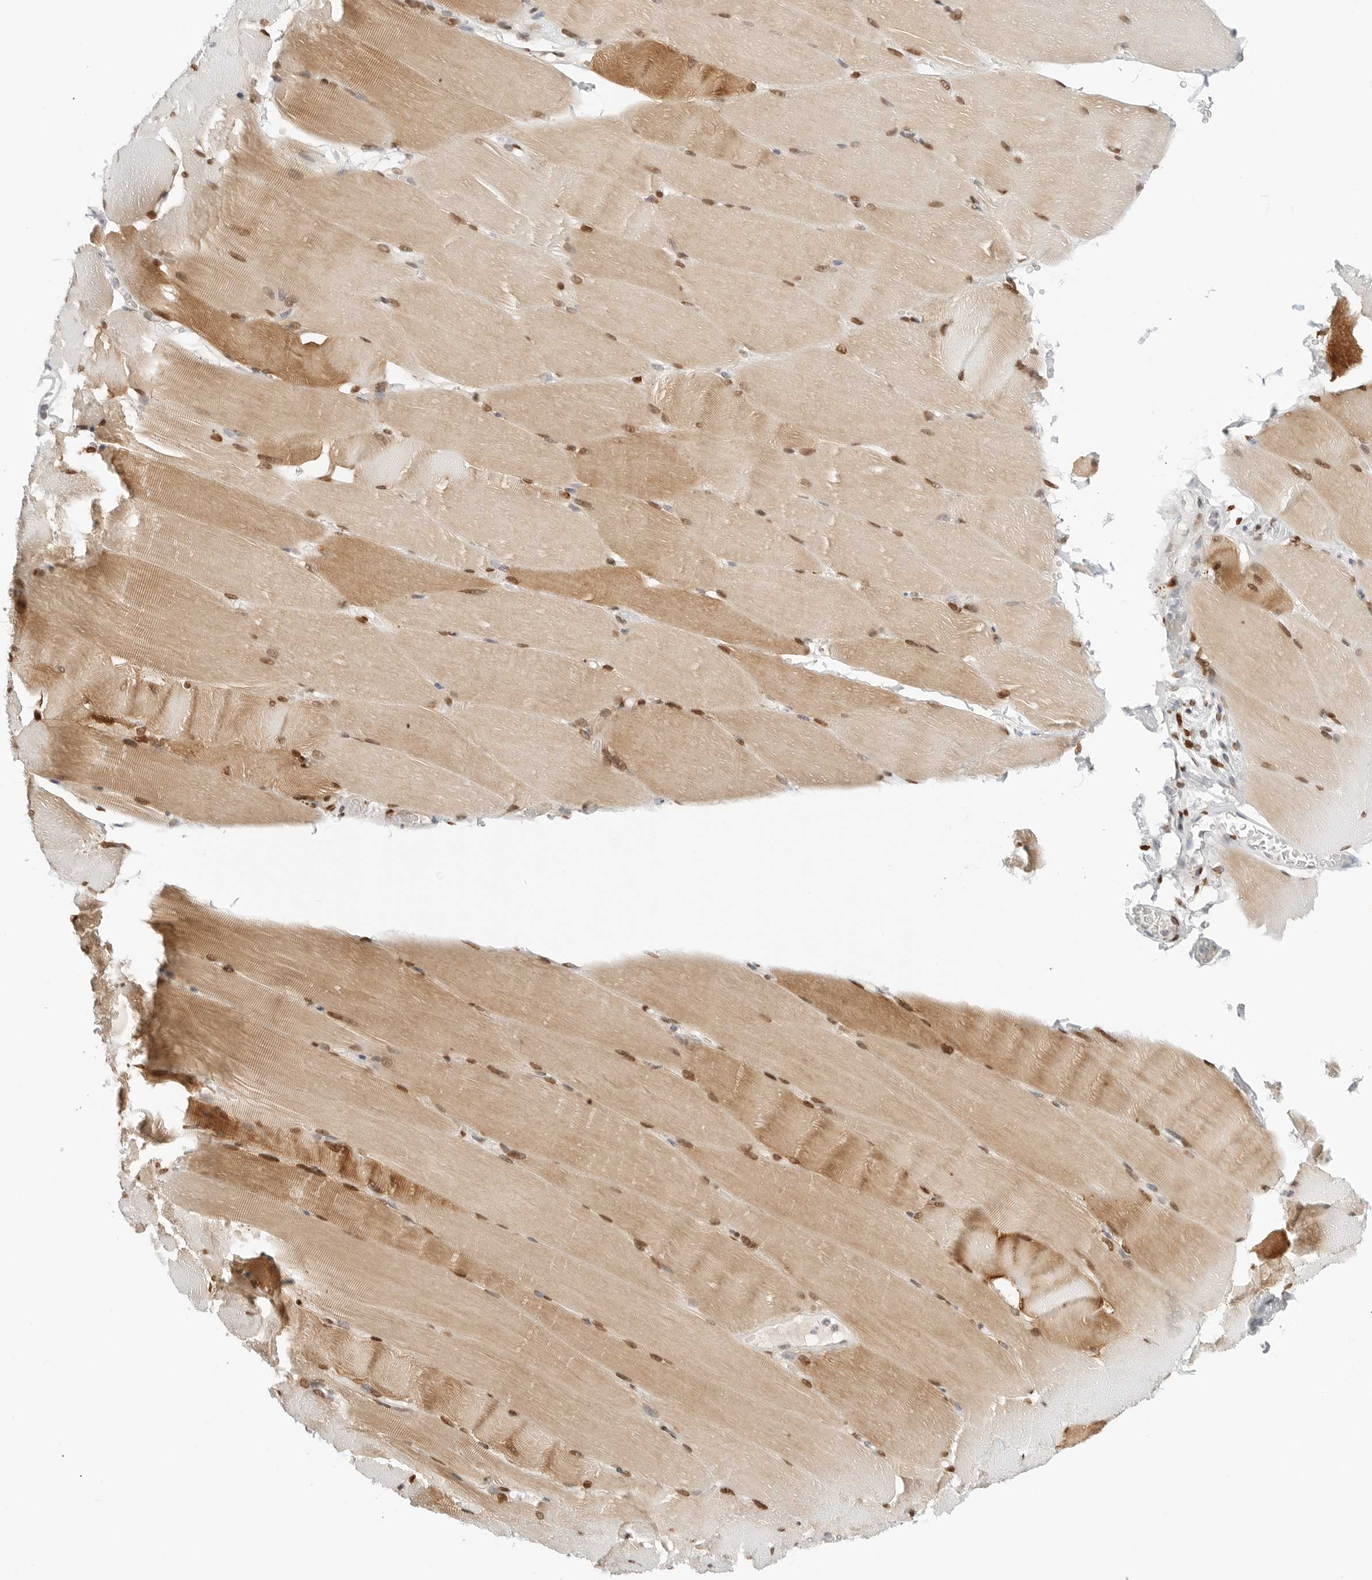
{"staining": {"intensity": "moderate", "quantity": ">75%", "location": "cytoplasmic/membranous,nuclear"}, "tissue": "skeletal muscle", "cell_type": "Myocytes", "image_type": "normal", "snomed": [{"axis": "morphology", "description": "Normal tissue, NOS"}, {"axis": "topography", "description": "Skeletal muscle"}, {"axis": "topography", "description": "Parathyroid gland"}], "caption": "Protein analysis of benign skeletal muscle exhibits moderate cytoplasmic/membranous,nuclear staining in about >75% of myocytes.", "gene": "SPIDR", "patient": {"sex": "female", "age": 37}}